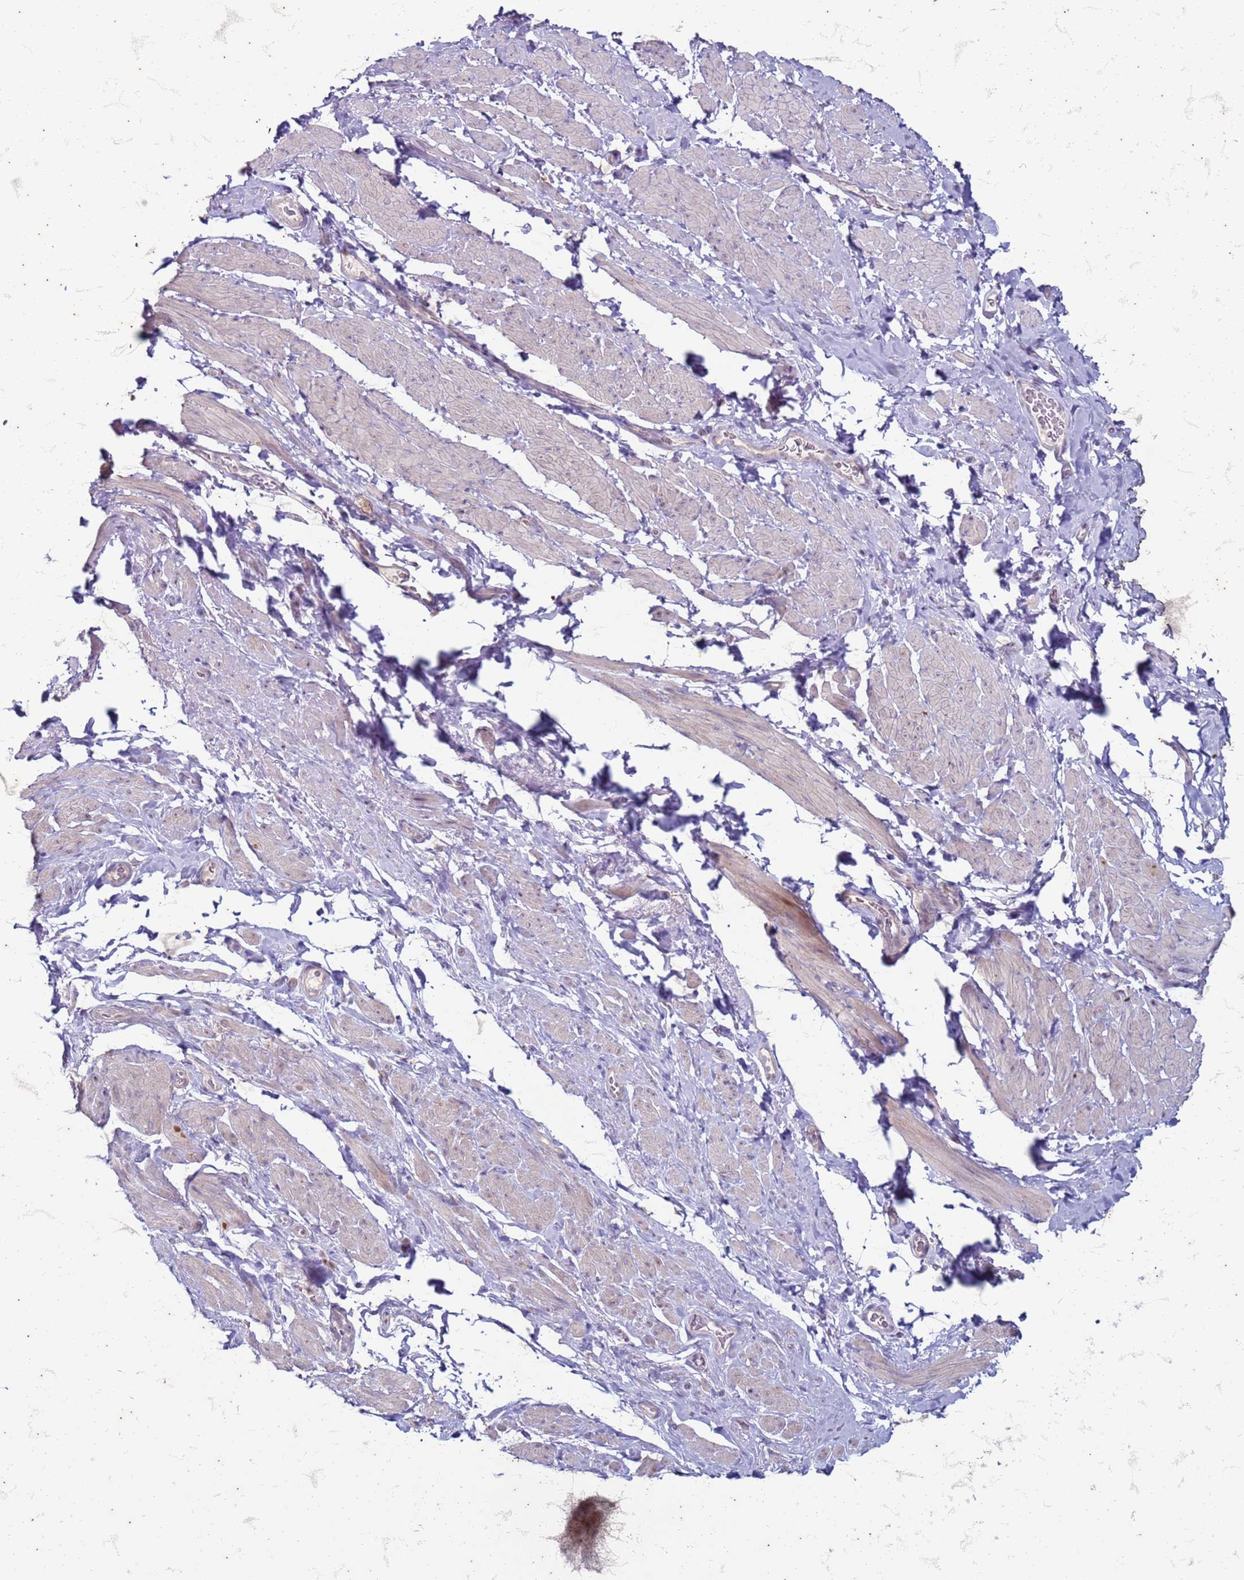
{"staining": {"intensity": "negative", "quantity": "none", "location": "none"}, "tissue": "smooth muscle", "cell_type": "Smooth muscle cells", "image_type": "normal", "snomed": [{"axis": "morphology", "description": "Normal tissue, NOS"}, {"axis": "topography", "description": "Smooth muscle"}, {"axis": "topography", "description": "Peripheral nerve tissue"}], "caption": "Immunohistochemistry of unremarkable human smooth muscle shows no positivity in smooth muscle cells. Brightfield microscopy of immunohistochemistry (IHC) stained with DAB (3,3'-diaminobenzidine) (brown) and hematoxylin (blue), captured at high magnification.", "gene": "SUCO", "patient": {"sex": "male", "age": 69}}